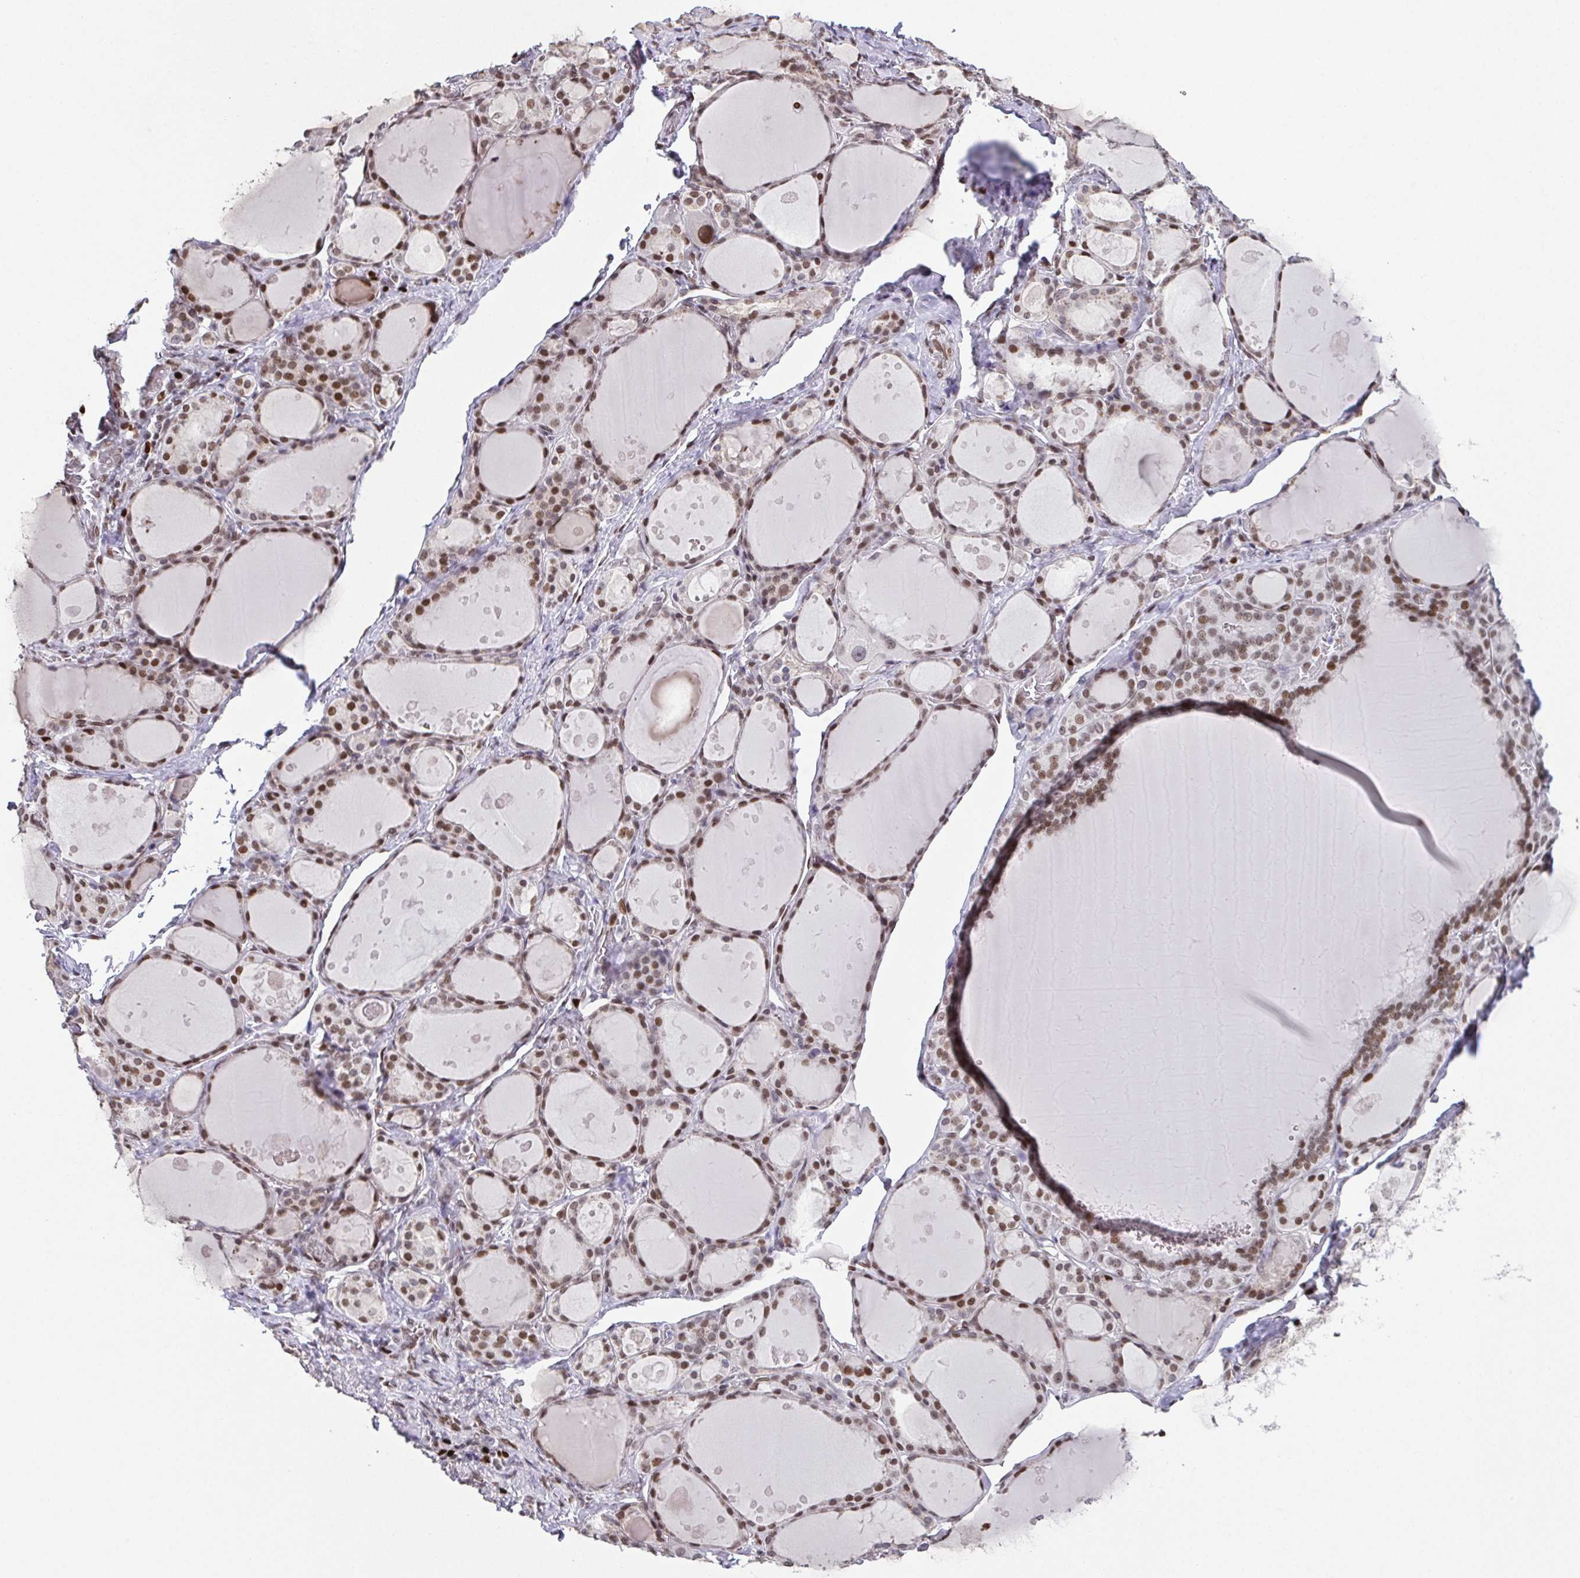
{"staining": {"intensity": "strong", "quantity": ">75%", "location": "nuclear"}, "tissue": "thyroid gland", "cell_type": "Glandular cells", "image_type": "normal", "snomed": [{"axis": "morphology", "description": "Normal tissue, NOS"}, {"axis": "topography", "description": "Thyroid gland"}], "caption": "DAB immunohistochemical staining of benign thyroid gland exhibits strong nuclear protein staining in about >75% of glandular cells.", "gene": "RB1", "patient": {"sex": "male", "age": 68}}